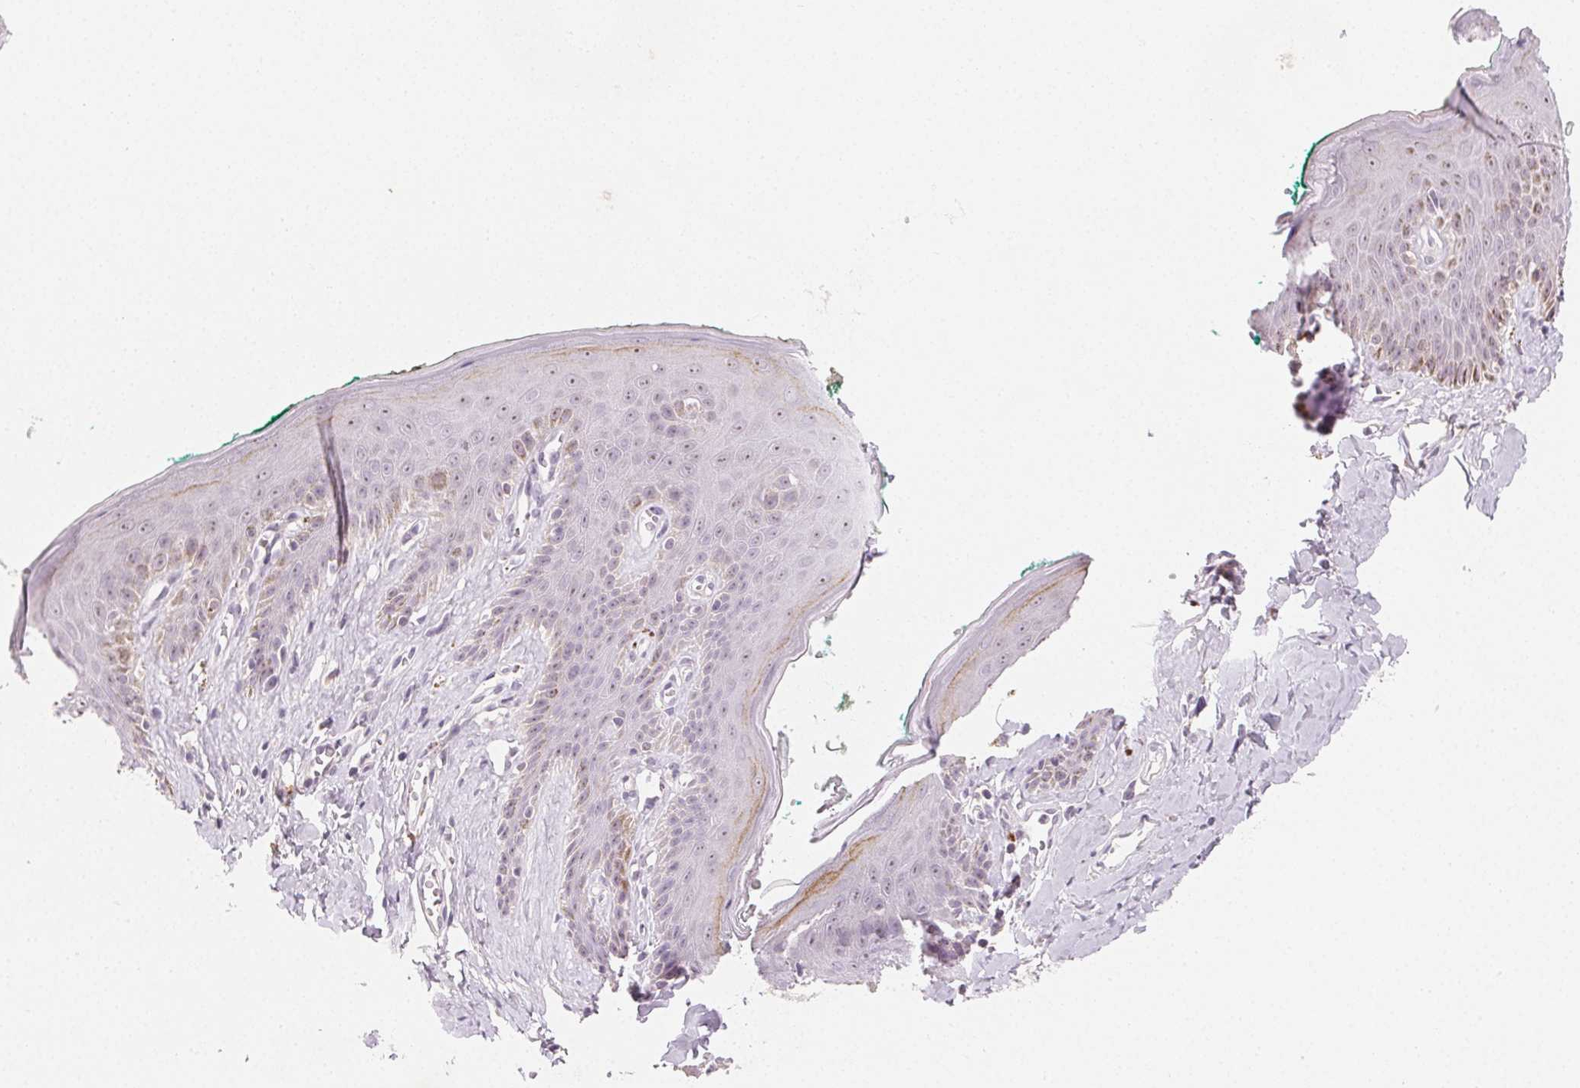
{"staining": {"intensity": "weak", "quantity": "<25%", "location": "cytoplasmic/membranous"}, "tissue": "skin", "cell_type": "Epidermal cells", "image_type": "normal", "snomed": [{"axis": "morphology", "description": "Normal tissue, NOS"}, {"axis": "topography", "description": "Vulva"}, {"axis": "topography", "description": "Peripheral nerve tissue"}], "caption": "High power microscopy histopathology image of an immunohistochemistry (IHC) image of normal skin, revealing no significant positivity in epidermal cells. (DAB immunohistochemistry, high magnification).", "gene": "MYBL1", "patient": {"sex": "female", "age": 66}}